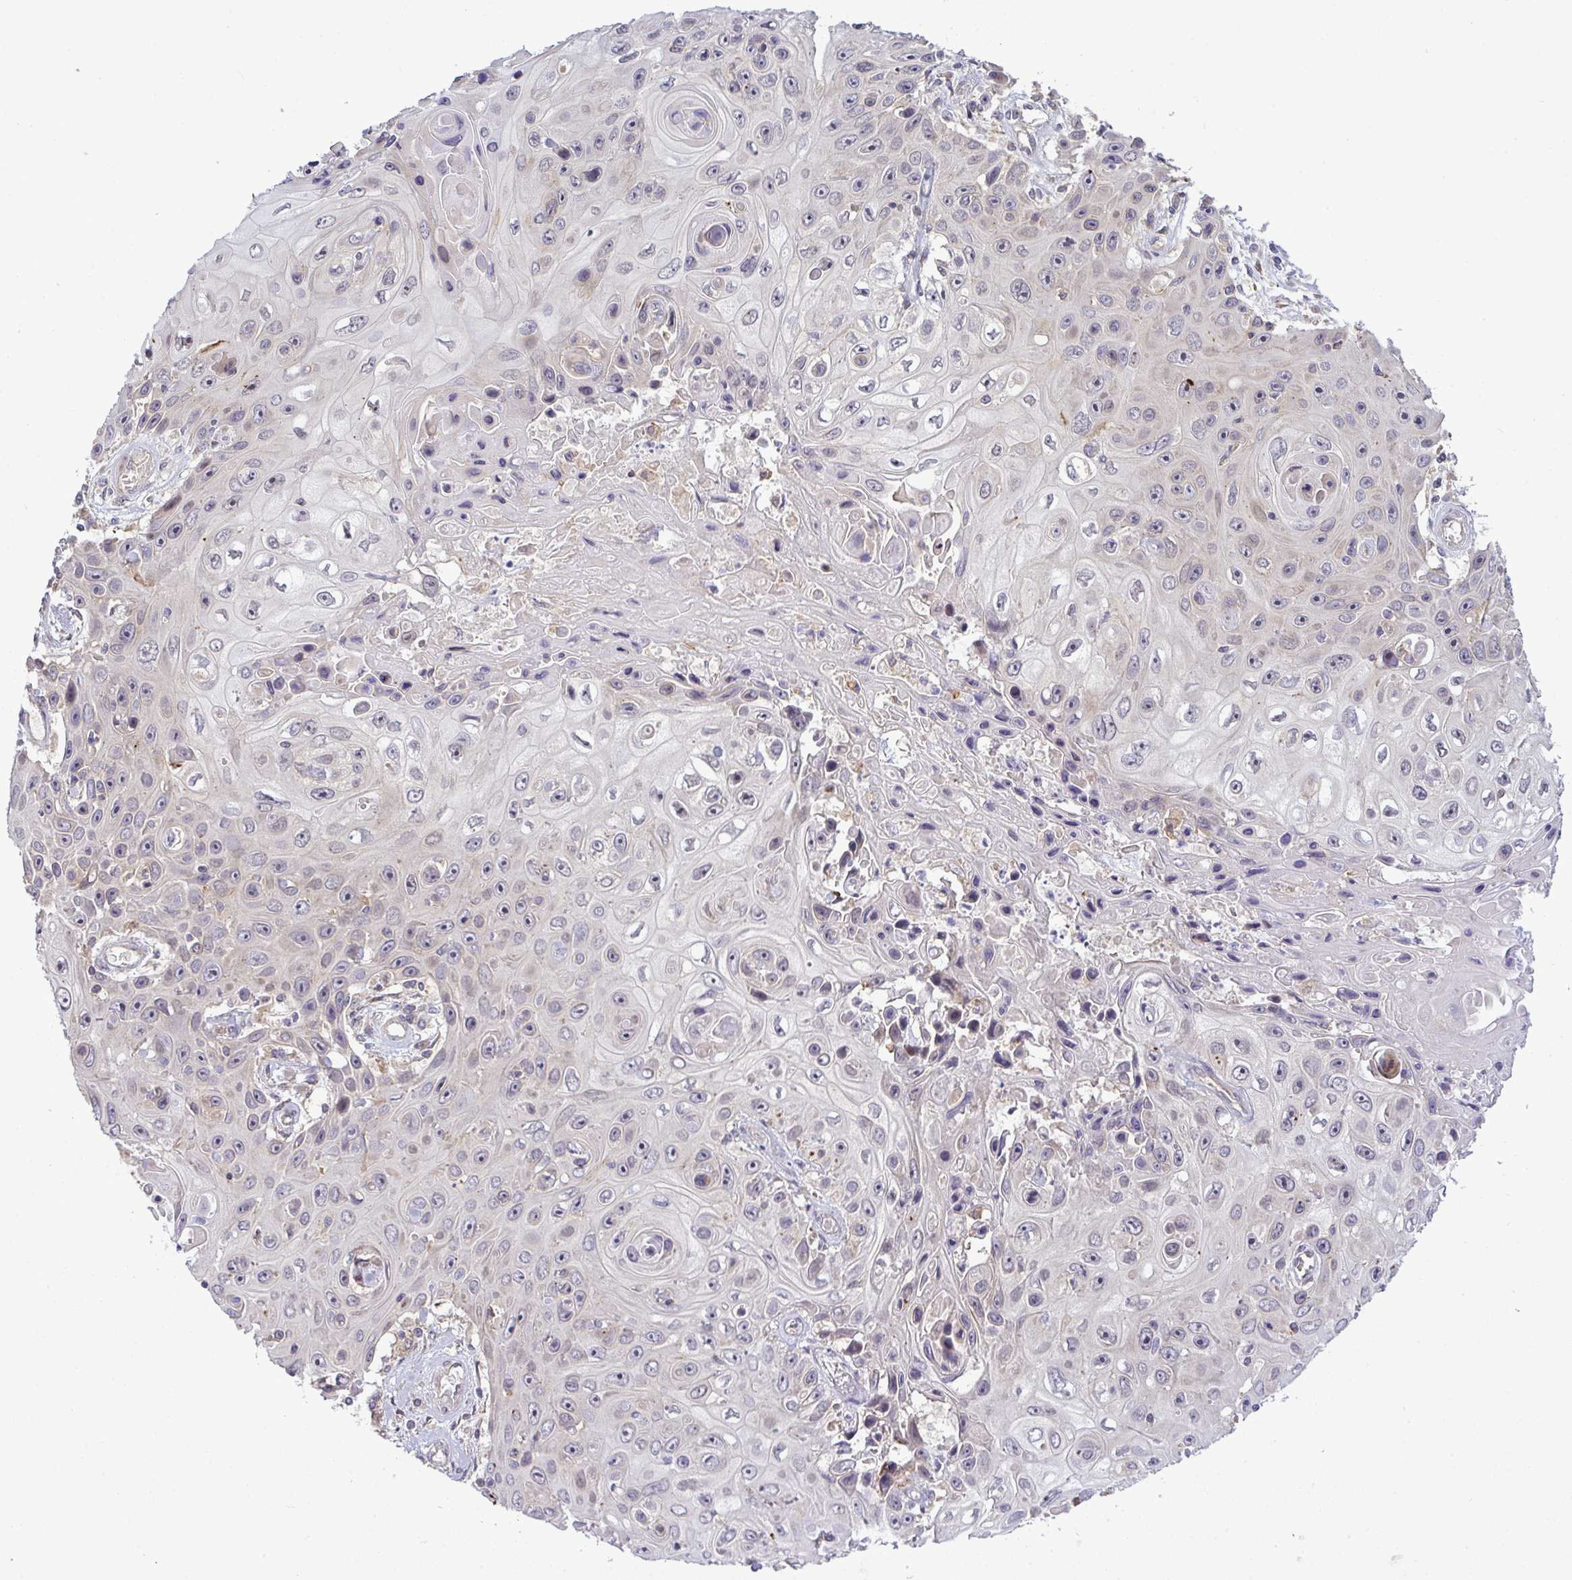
{"staining": {"intensity": "negative", "quantity": "none", "location": "none"}, "tissue": "skin cancer", "cell_type": "Tumor cells", "image_type": "cancer", "snomed": [{"axis": "morphology", "description": "Squamous cell carcinoma, NOS"}, {"axis": "topography", "description": "Skin"}], "caption": "There is no significant staining in tumor cells of squamous cell carcinoma (skin).", "gene": "SLC9A6", "patient": {"sex": "male", "age": 82}}